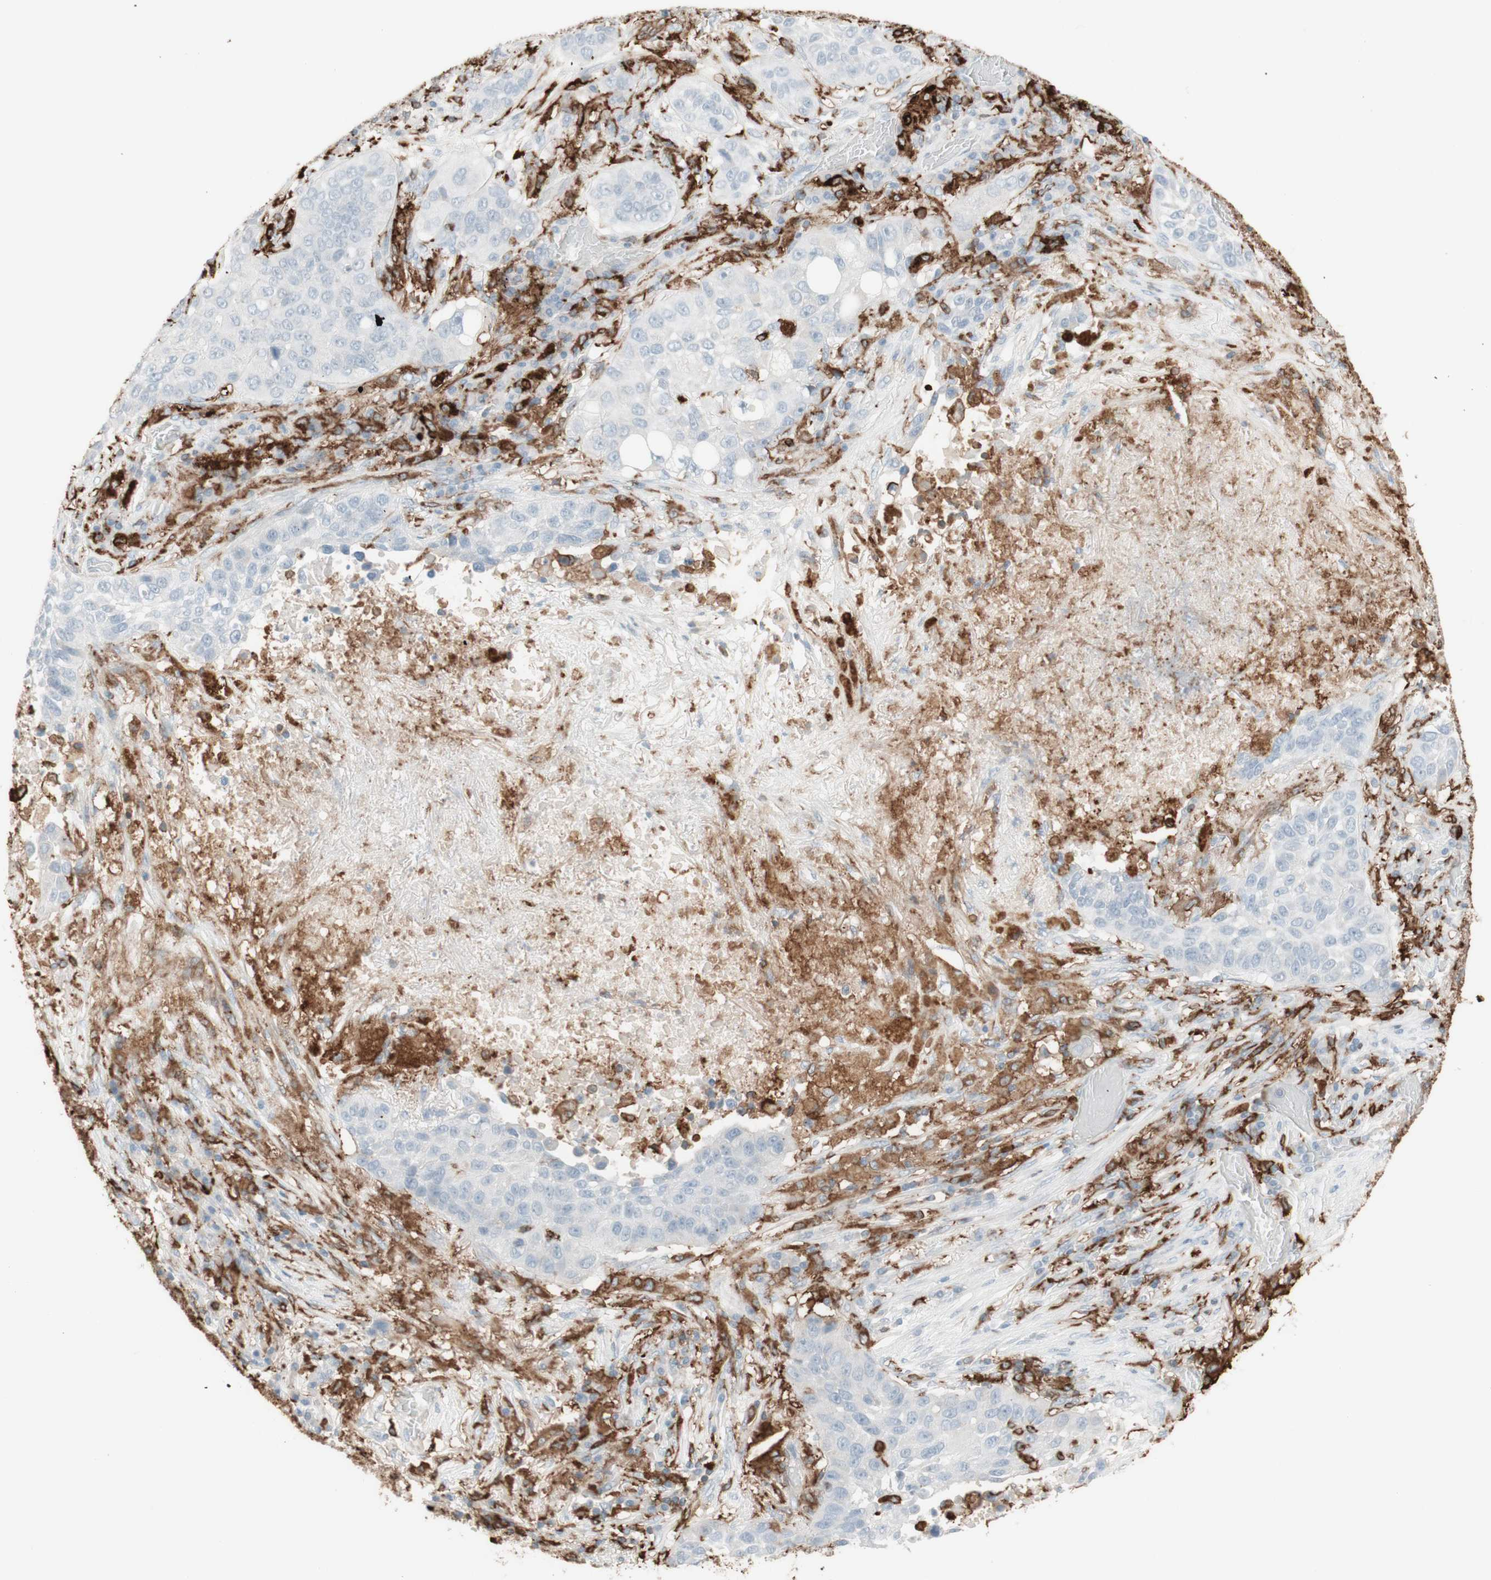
{"staining": {"intensity": "negative", "quantity": "none", "location": "none"}, "tissue": "lung cancer", "cell_type": "Tumor cells", "image_type": "cancer", "snomed": [{"axis": "morphology", "description": "Squamous cell carcinoma, NOS"}, {"axis": "topography", "description": "Lung"}], "caption": "An image of lung cancer (squamous cell carcinoma) stained for a protein shows no brown staining in tumor cells.", "gene": "HLA-DPB1", "patient": {"sex": "male", "age": 57}}